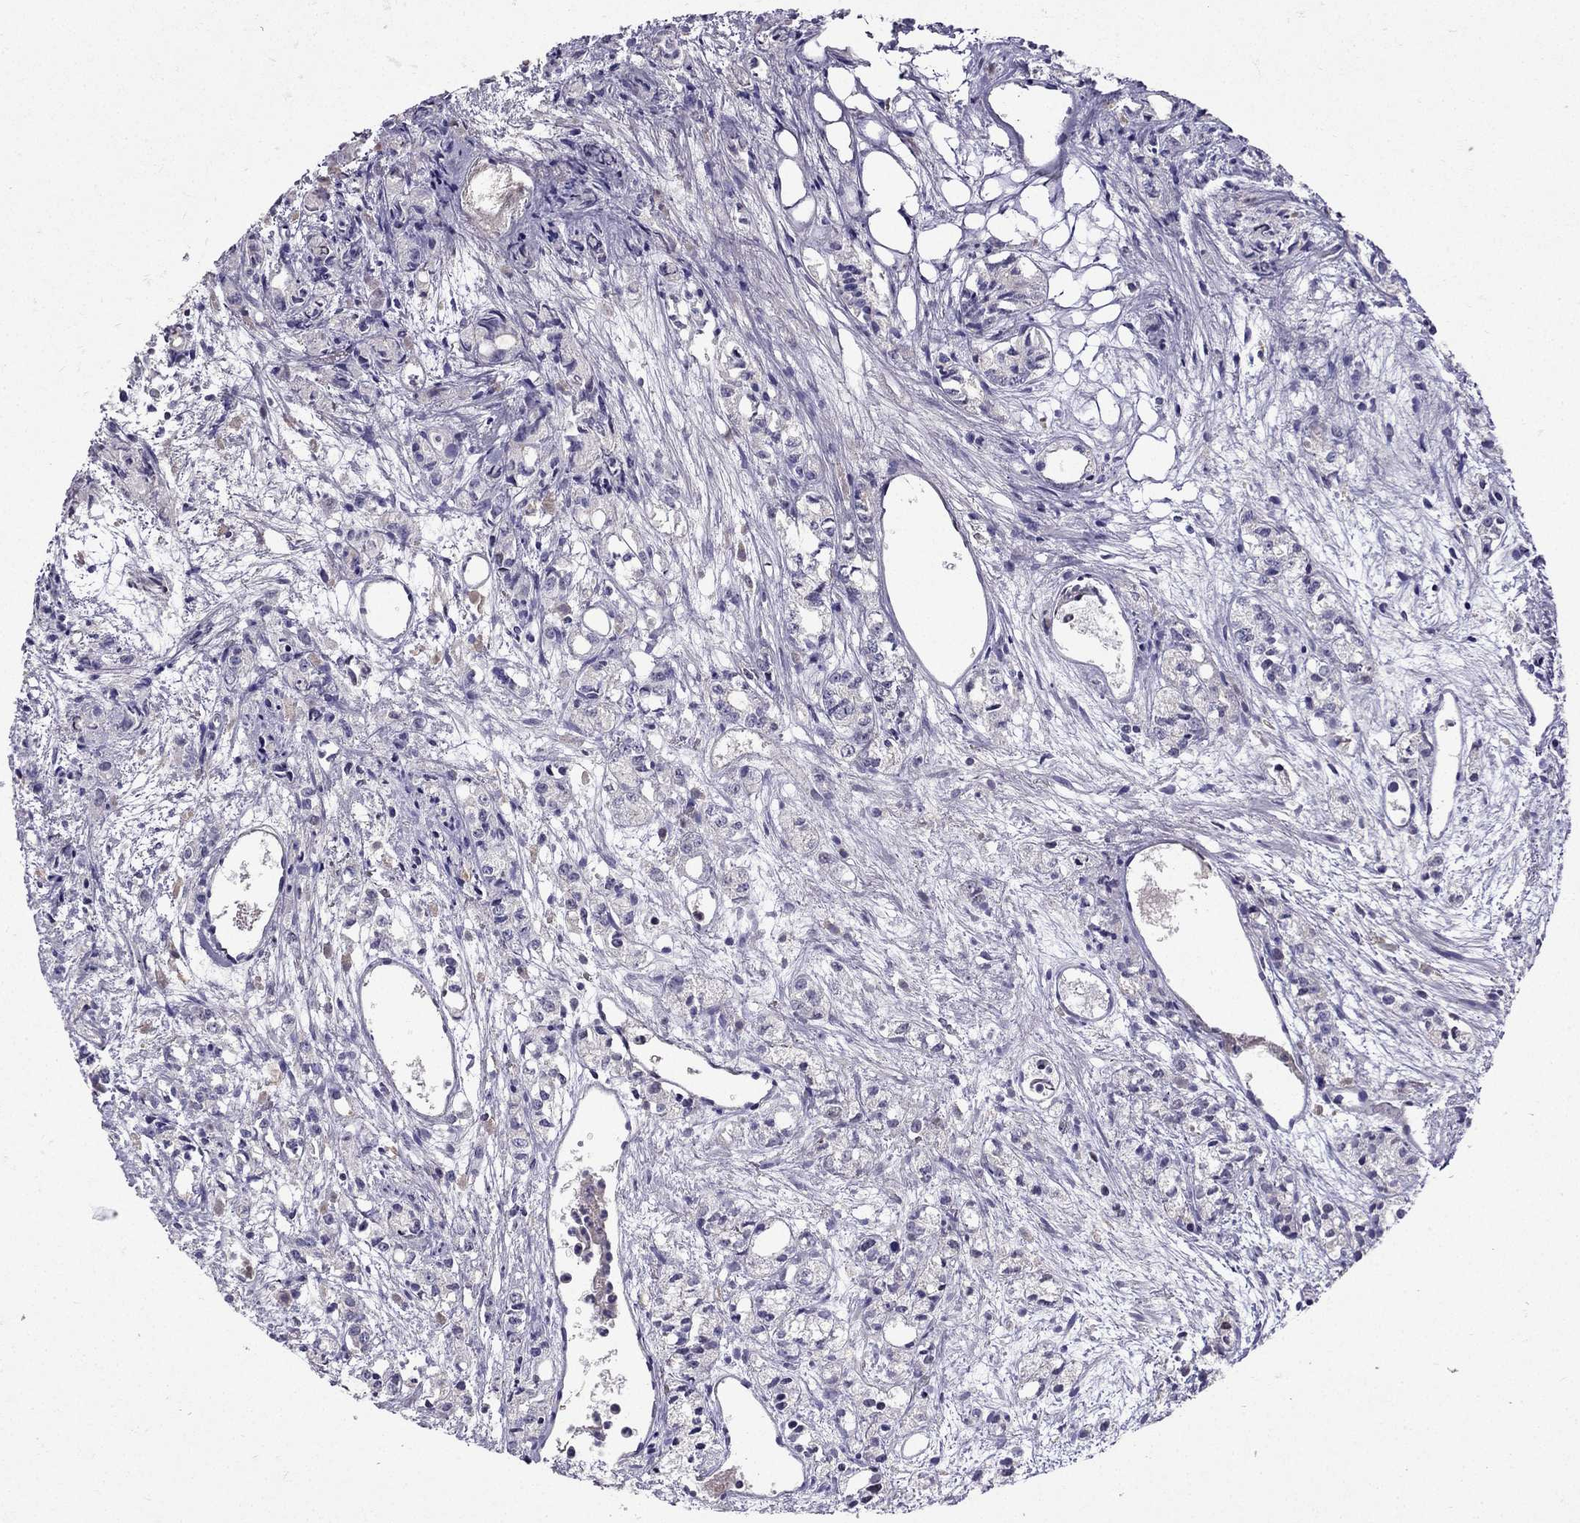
{"staining": {"intensity": "moderate", "quantity": "<25%", "location": "nuclear"}, "tissue": "prostate cancer", "cell_type": "Tumor cells", "image_type": "cancer", "snomed": [{"axis": "morphology", "description": "Adenocarcinoma, Medium grade"}, {"axis": "topography", "description": "Prostate"}], "caption": "The photomicrograph displays a brown stain indicating the presence of a protein in the nuclear of tumor cells in medium-grade adenocarcinoma (prostate). (DAB IHC, brown staining for protein, blue staining for nuclei).", "gene": "UHRF1", "patient": {"sex": "male", "age": 74}}